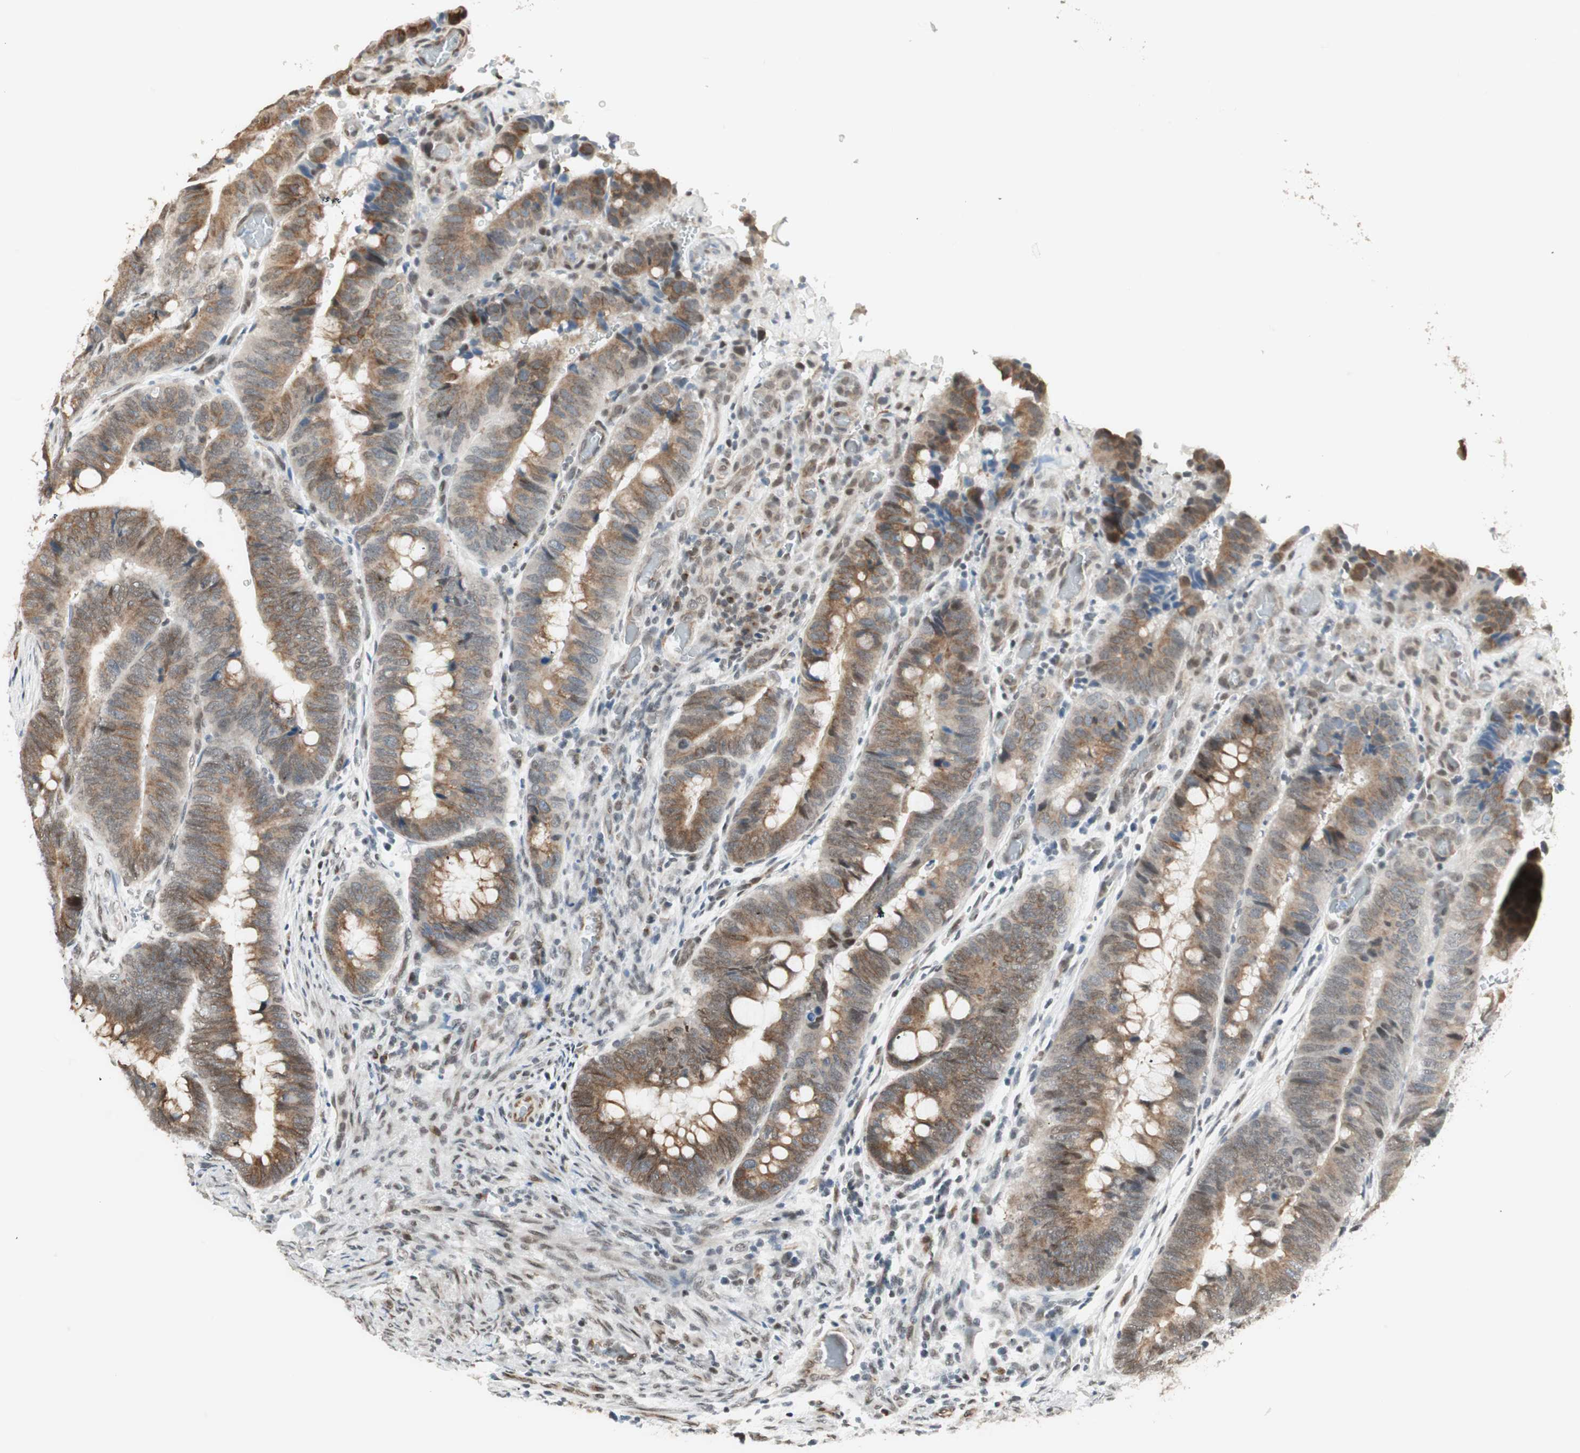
{"staining": {"intensity": "moderate", "quantity": ">75%", "location": "cytoplasmic/membranous"}, "tissue": "colorectal cancer", "cell_type": "Tumor cells", "image_type": "cancer", "snomed": [{"axis": "morphology", "description": "Normal tissue, NOS"}, {"axis": "morphology", "description": "Adenocarcinoma, NOS"}, {"axis": "topography", "description": "Rectum"}, {"axis": "topography", "description": "Peripheral nerve tissue"}], "caption": "Colorectal adenocarcinoma was stained to show a protein in brown. There is medium levels of moderate cytoplasmic/membranous expression in approximately >75% of tumor cells.", "gene": "ZBTB17", "patient": {"sex": "male", "age": 92}}